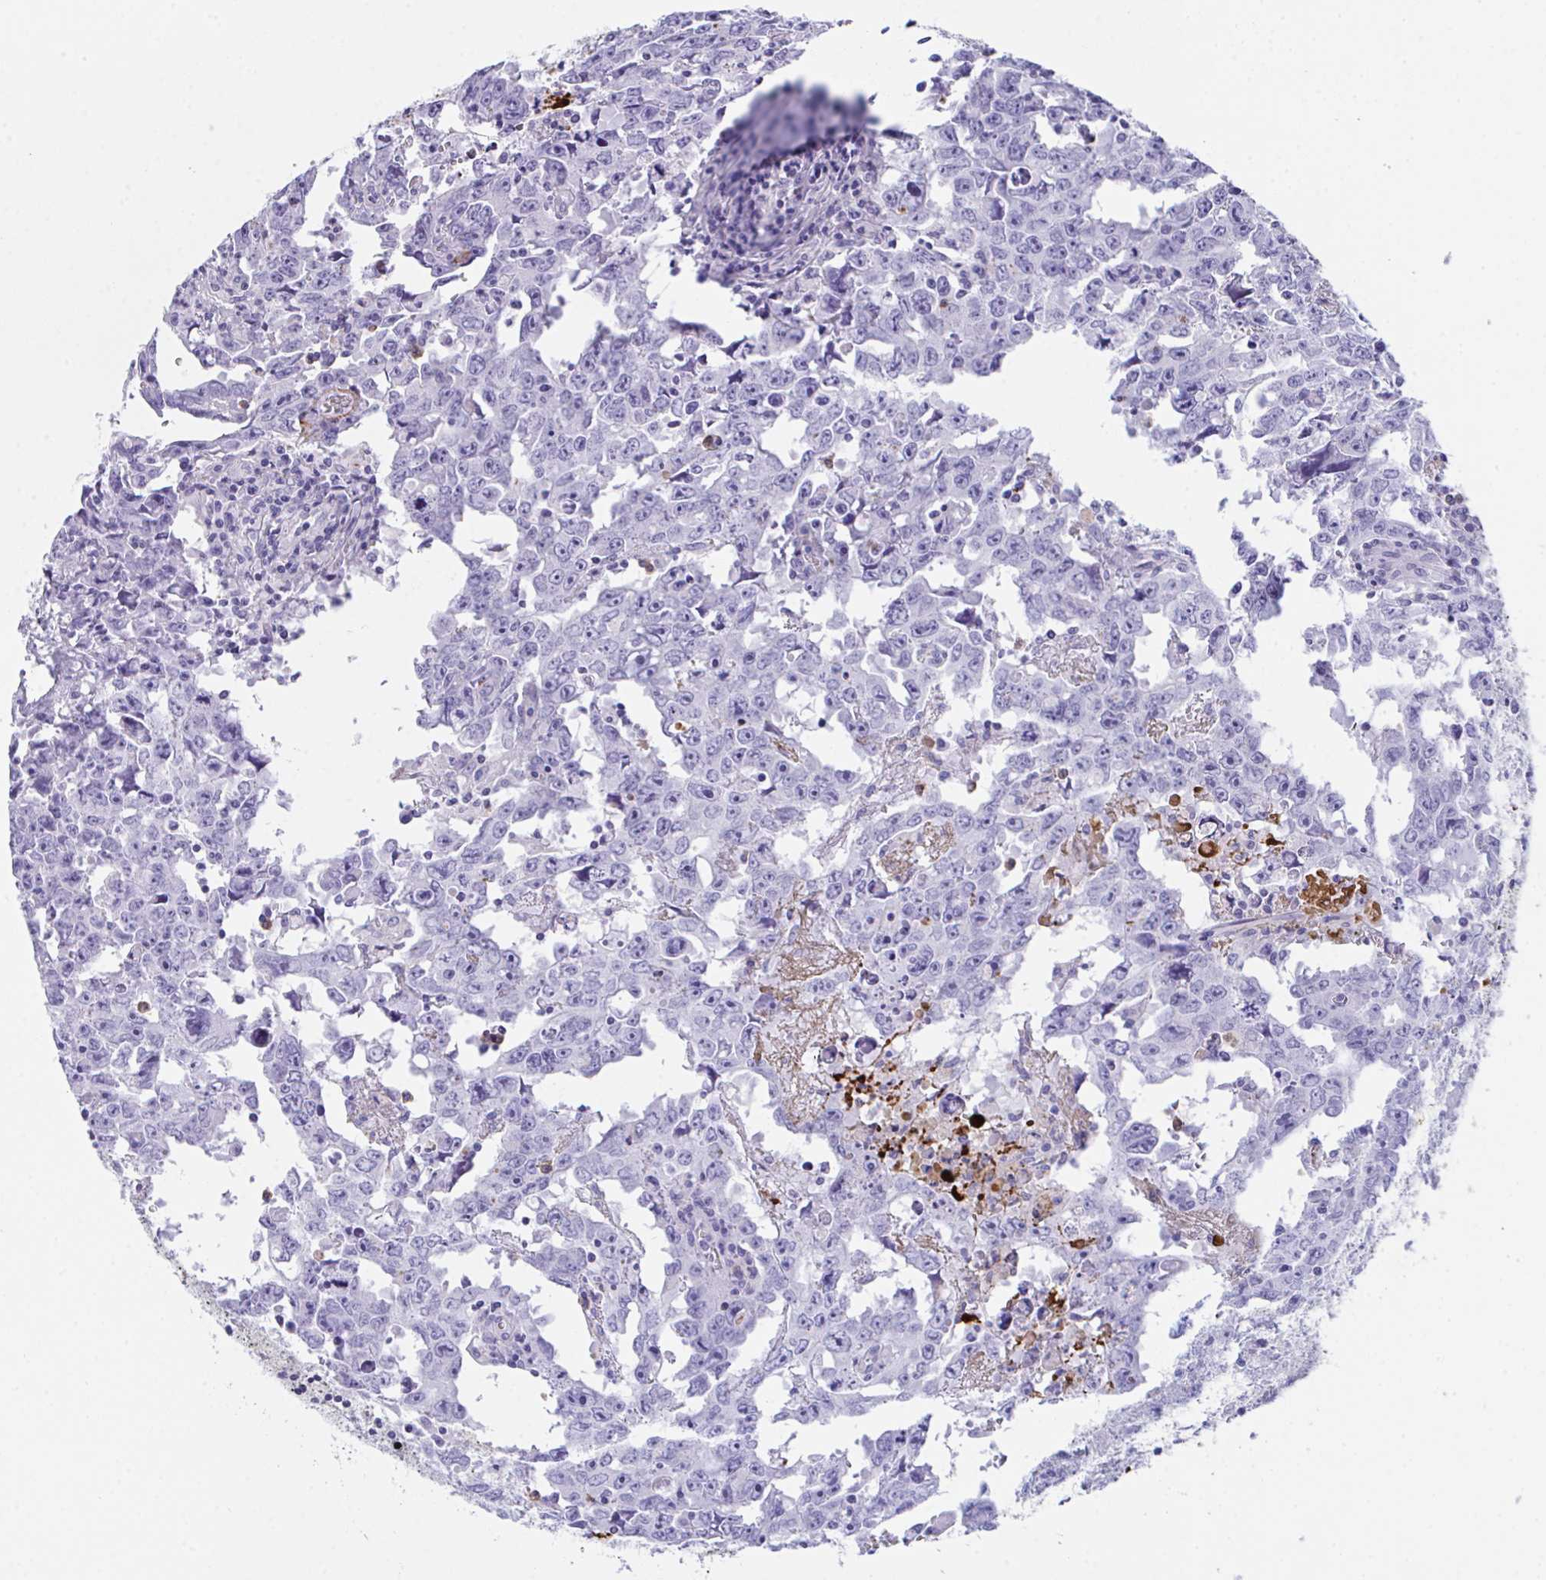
{"staining": {"intensity": "negative", "quantity": "none", "location": "none"}, "tissue": "testis cancer", "cell_type": "Tumor cells", "image_type": "cancer", "snomed": [{"axis": "morphology", "description": "Carcinoma, Embryonal, NOS"}, {"axis": "topography", "description": "Testis"}], "caption": "DAB immunohistochemical staining of embryonal carcinoma (testis) exhibits no significant staining in tumor cells.", "gene": "KMT2E", "patient": {"sex": "male", "age": 22}}